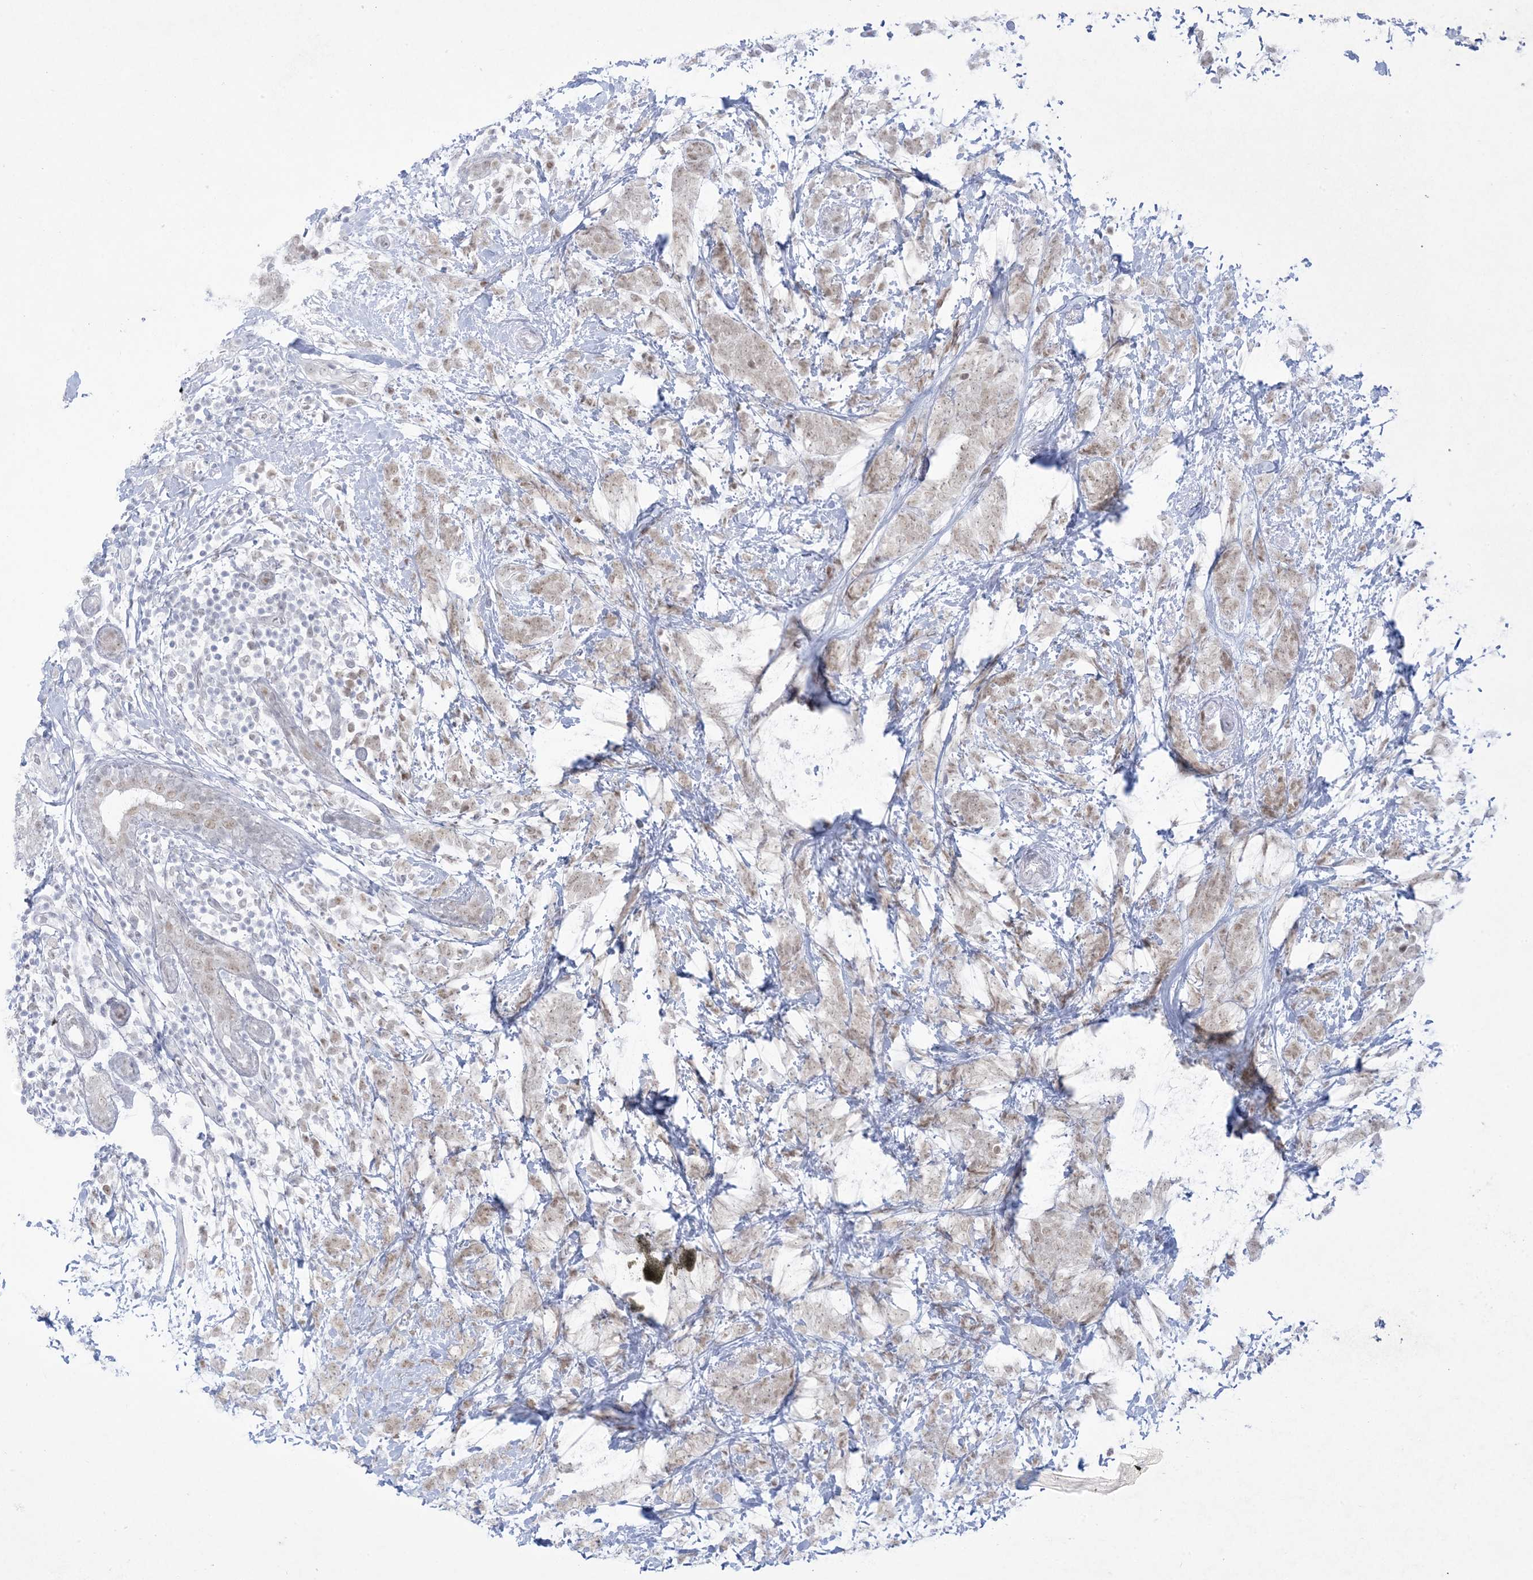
{"staining": {"intensity": "weak", "quantity": "25%-75%", "location": "nuclear"}, "tissue": "breast cancer", "cell_type": "Tumor cells", "image_type": "cancer", "snomed": [{"axis": "morphology", "description": "Lobular carcinoma"}, {"axis": "topography", "description": "Breast"}], "caption": "Breast cancer stained with DAB (3,3'-diaminobenzidine) immunohistochemistry (IHC) reveals low levels of weak nuclear expression in about 25%-75% of tumor cells. Nuclei are stained in blue.", "gene": "HOMEZ", "patient": {"sex": "female", "age": 58}}